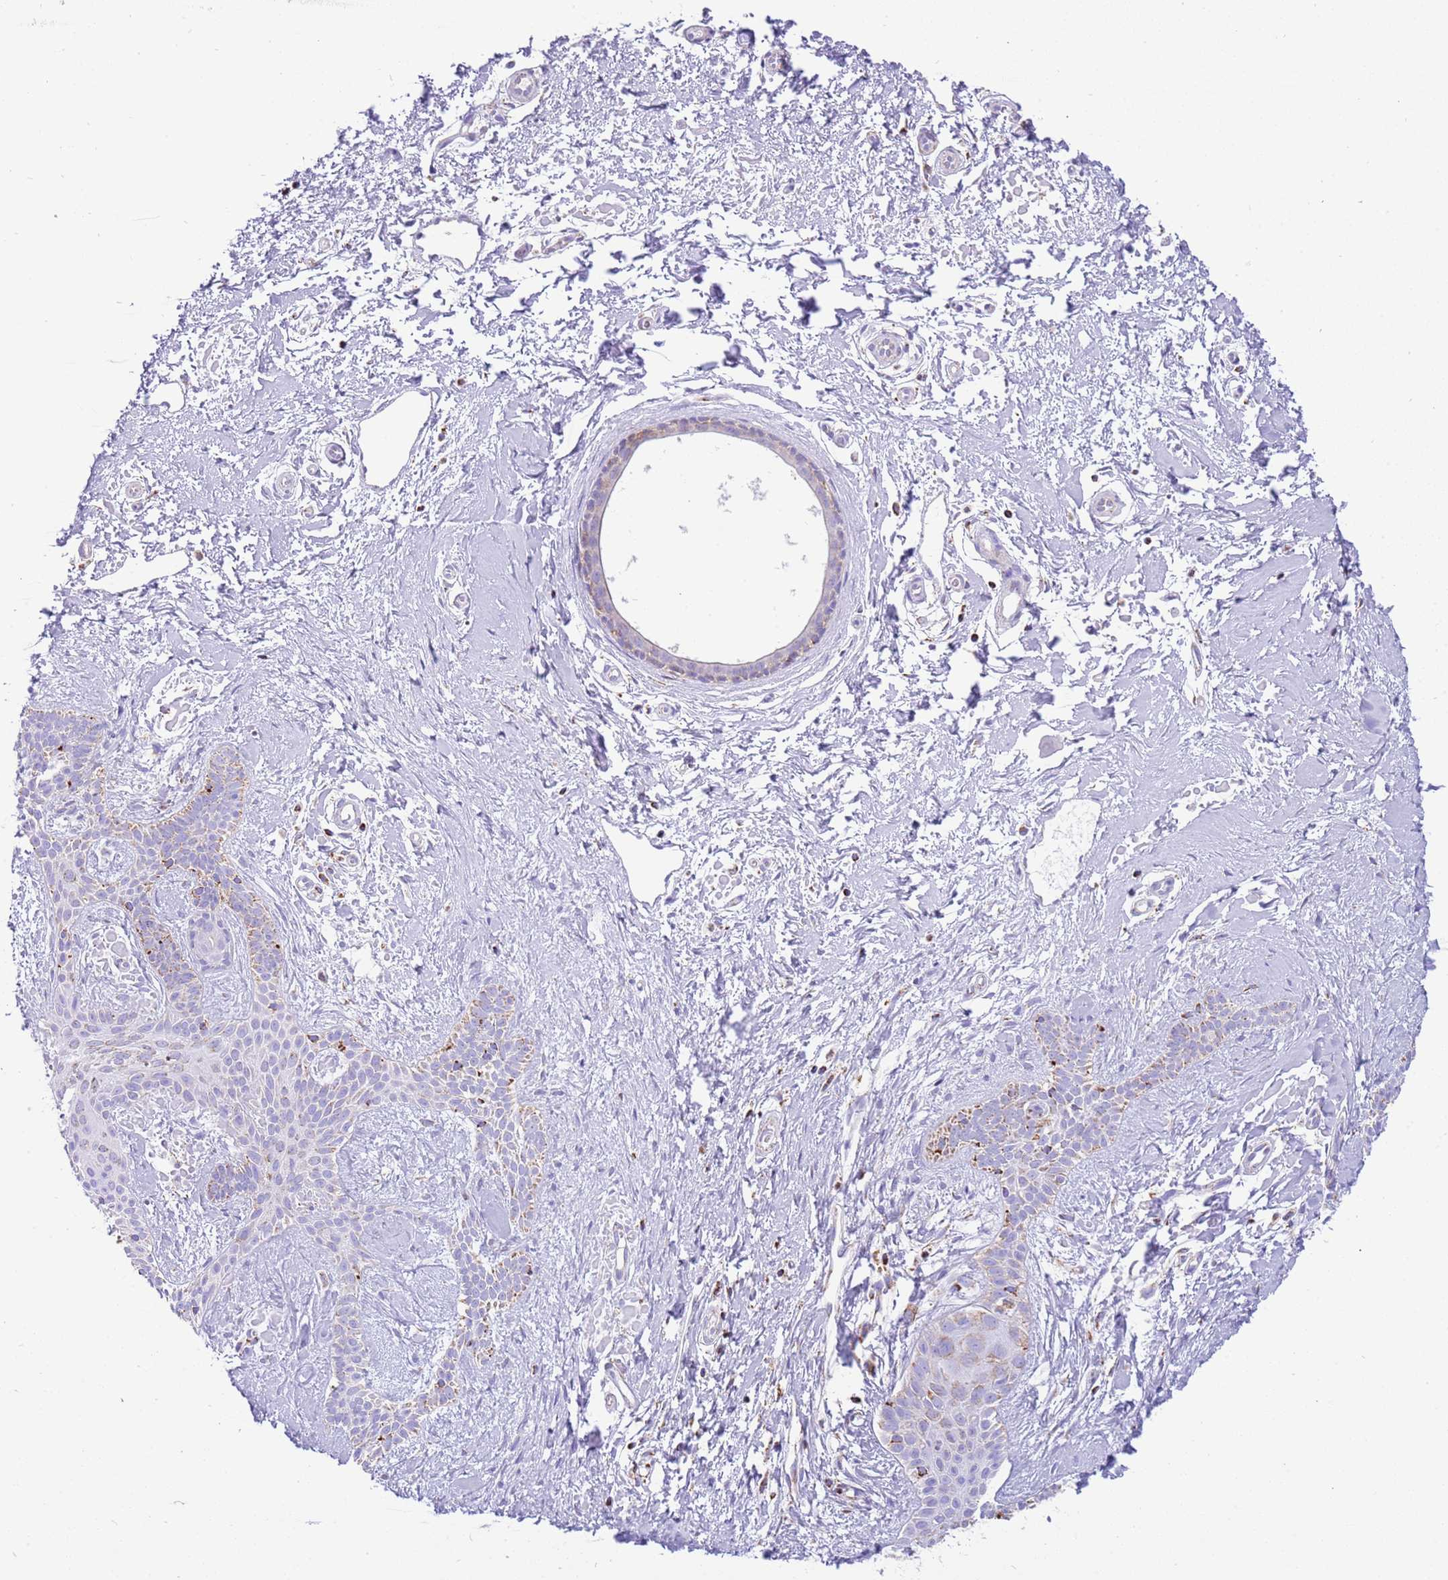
{"staining": {"intensity": "moderate", "quantity": "<25%", "location": "cytoplasmic/membranous"}, "tissue": "skin cancer", "cell_type": "Tumor cells", "image_type": "cancer", "snomed": [{"axis": "morphology", "description": "Basal cell carcinoma"}, {"axis": "topography", "description": "Skin"}], "caption": "Immunohistochemistry of human basal cell carcinoma (skin) displays low levels of moderate cytoplasmic/membranous staining in approximately <25% of tumor cells.", "gene": "SUCLG2", "patient": {"sex": "male", "age": 78}}